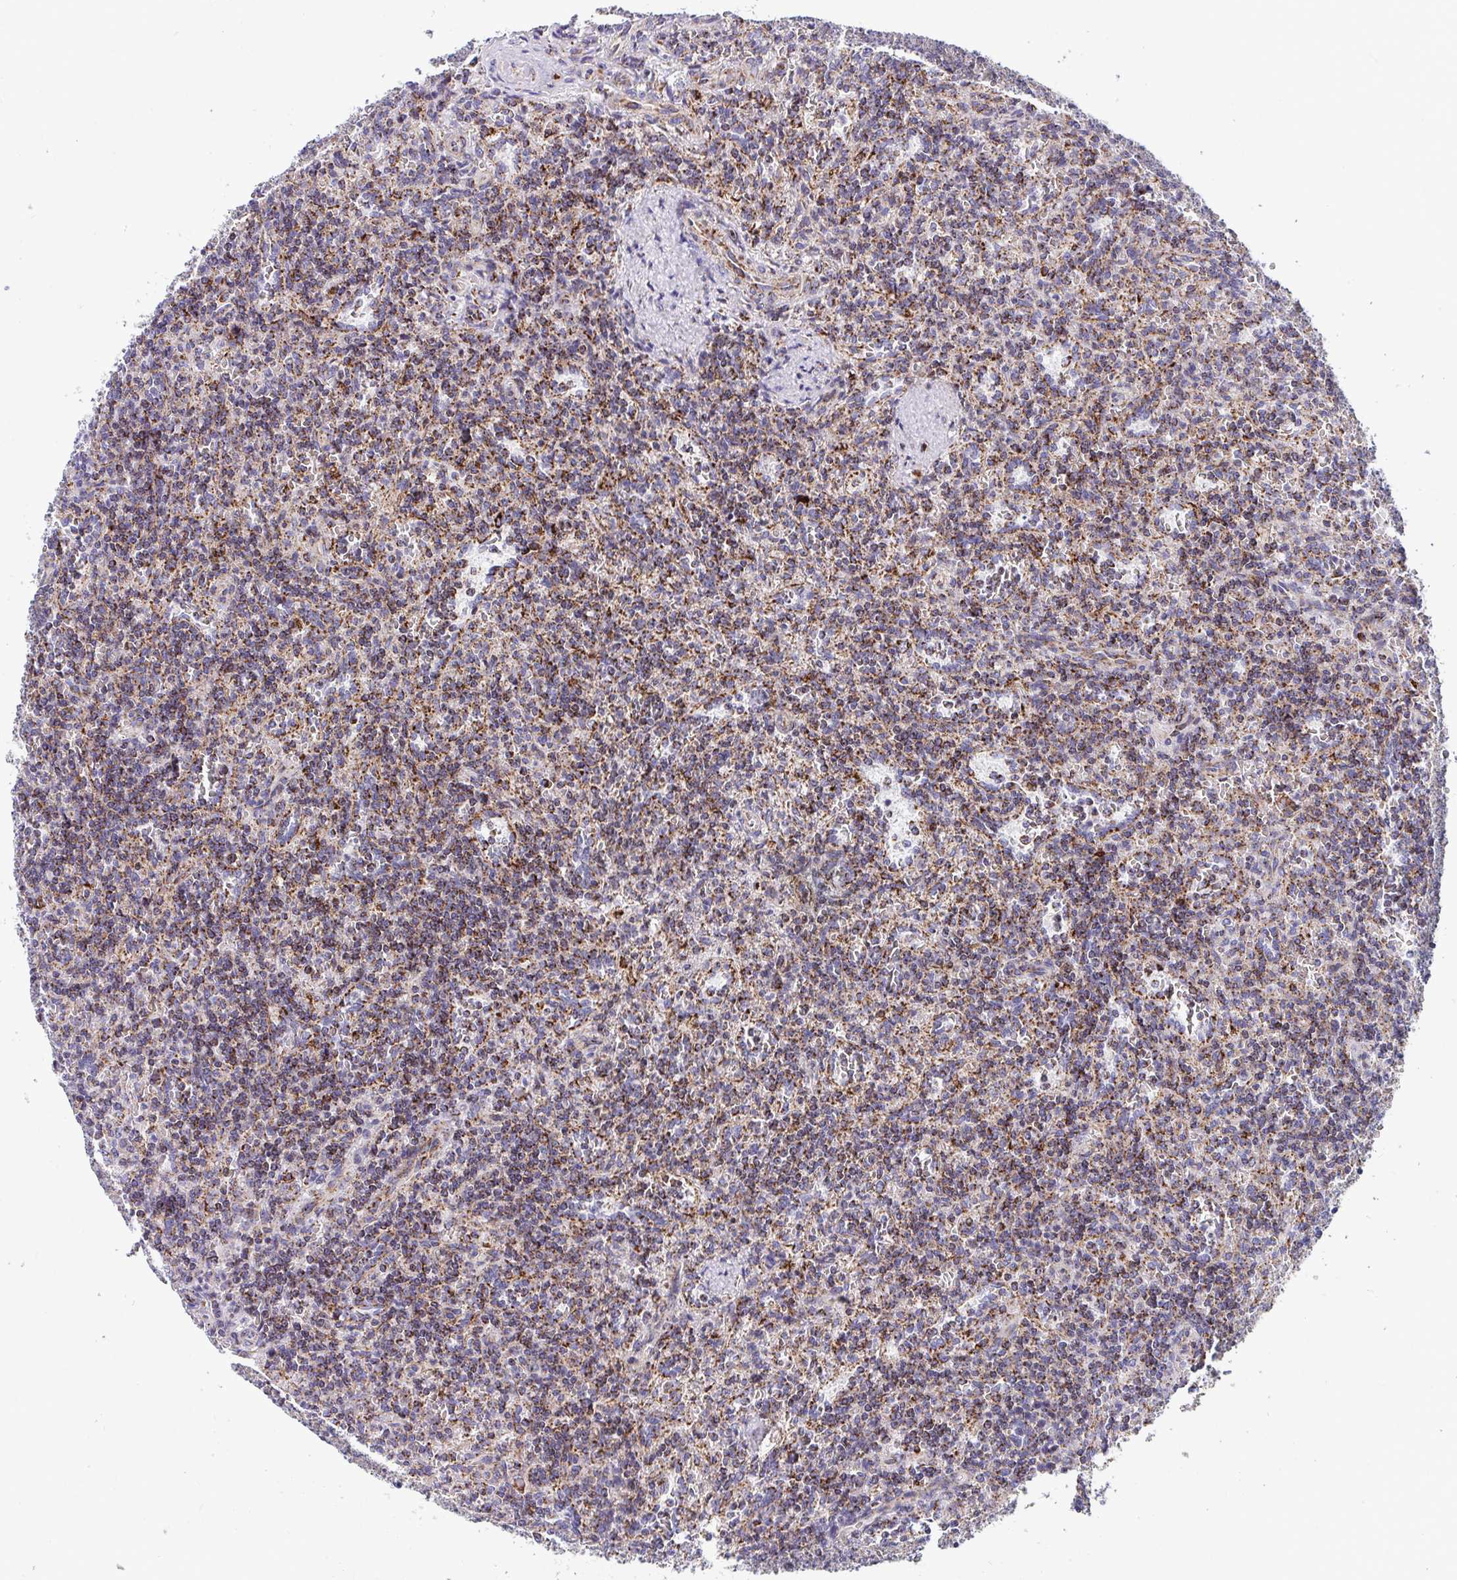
{"staining": {"intensity": "moderate", "quantity": ">75%", "location": "cytoplasmic/membranous"}, "tissue": "lymphoma", "cell_type": "Tumor cells", "image_type": "cancer", "snomed": [{"axis": "morphology", "description": "Malignant lymphoma, non-Hodgkin's type, Low grade"}, {"axis": "topography", "description": "Spleen"}], "caption": "Immunohistochemistry (IHC) image of neoplastic tissue: human lymphoma stained using IHC shows medium levels of moderate protein expression localized specifically in the cytoplasmic/membranous of tumor cells, appearing as a cytoplasmic/membranous brown color.", "gene": "ATP5MJ", "patient": {"sex": "male", "age": 73}}